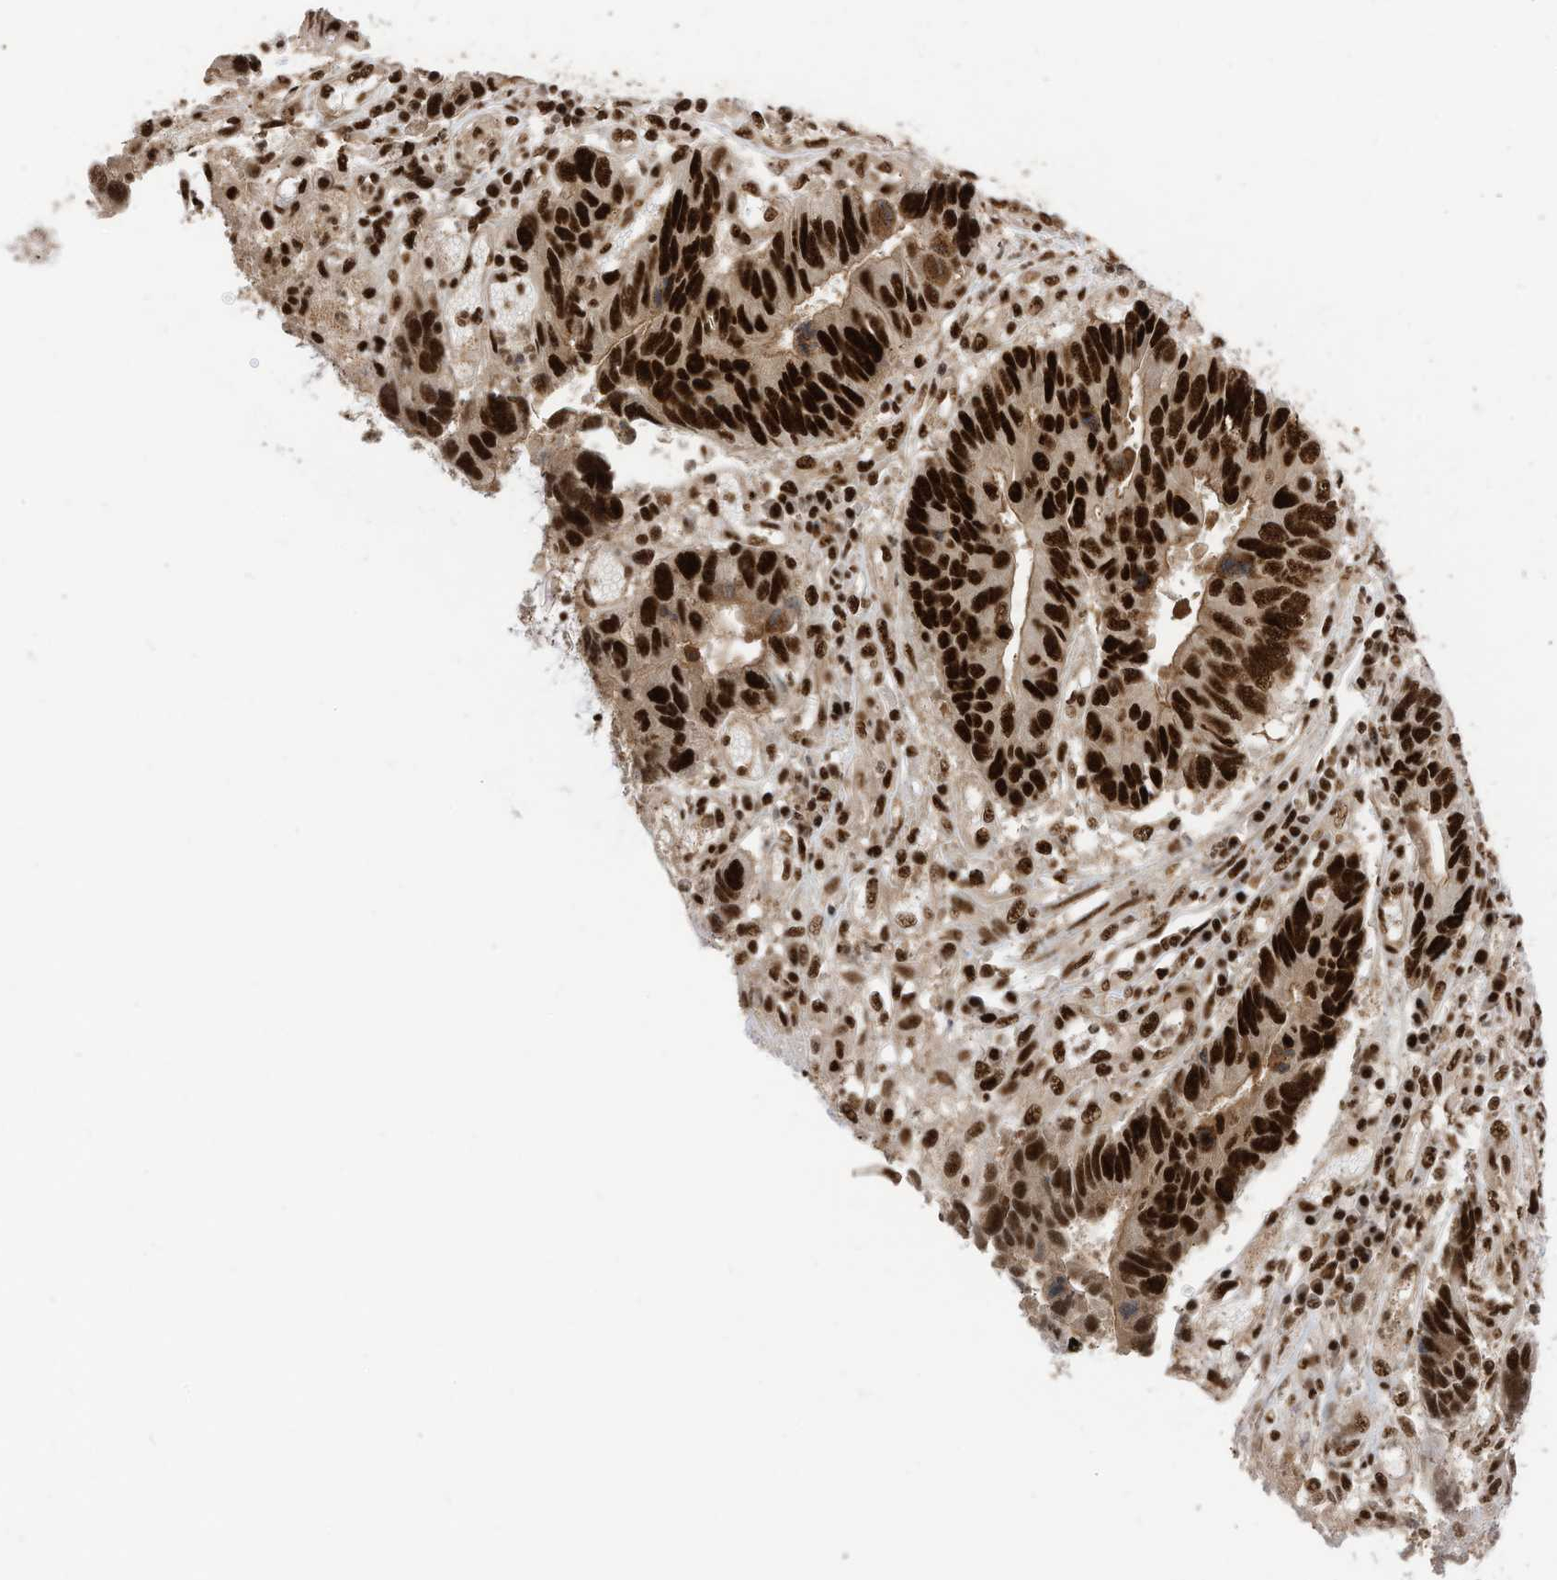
{"staining": {"intensity": "strong", "quantity": ">75%", "location": "nuclear"}, "tissue": "colorectal cancer", "cell_type": "Tumor cells", "image_type": "cancer", "snomed": [{"axis": "morphology", "description": "Adenocarcinoma, NOS"}, {"axis": "topography", "description": "Rectum"}], "caption": "Strong nuclear expression for a protein is seen in approximately >75% of tumor cells of colorectal cancer using IHC.", "gene": "SF3A3", "patient": {"sex": "male", "age": 84}}